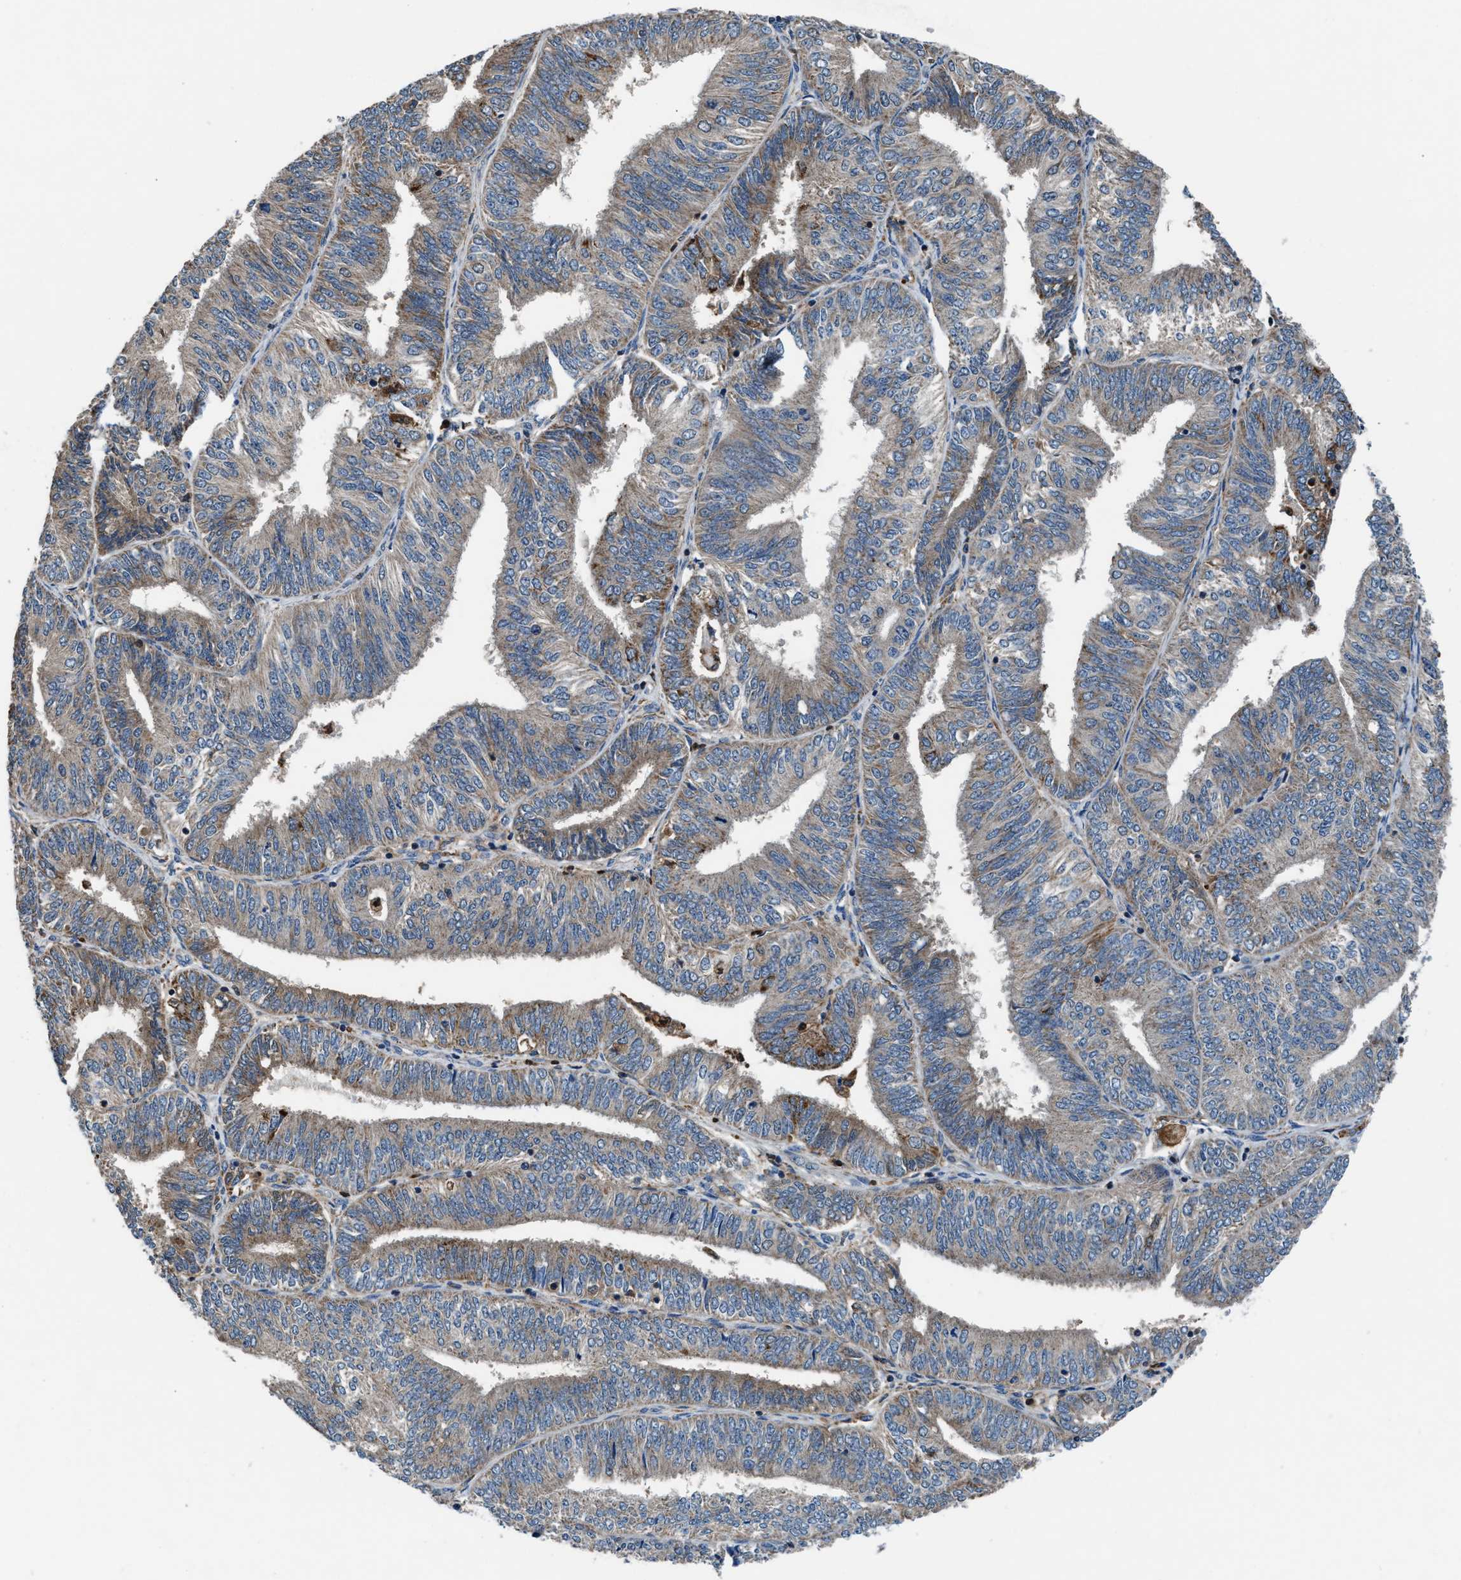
{"staining": {"intensity": "weak", "quantity": "<25%", "location": "cytoplasmic/membranous"}, "tissue": "endometrial cancer", "cell_type": "Tumor cells", "image_type": "cancer", "snomed": [{"axis": "morphology", "description": "Adenocarcinoma, NOS"}, {"axis": "topography", "description": "Endometrium"}], "caption": "Immunohistochemical staining of human endometrial adenocarcinoma reveals no significant staining in tumor cells. (DAB (3,3'-diaminobenzidine) immunohistochemistry (IHC) with hematoxylin counter stain).", "gene": "FAM221A", "patient": {"sex": "female", "age": 58}}